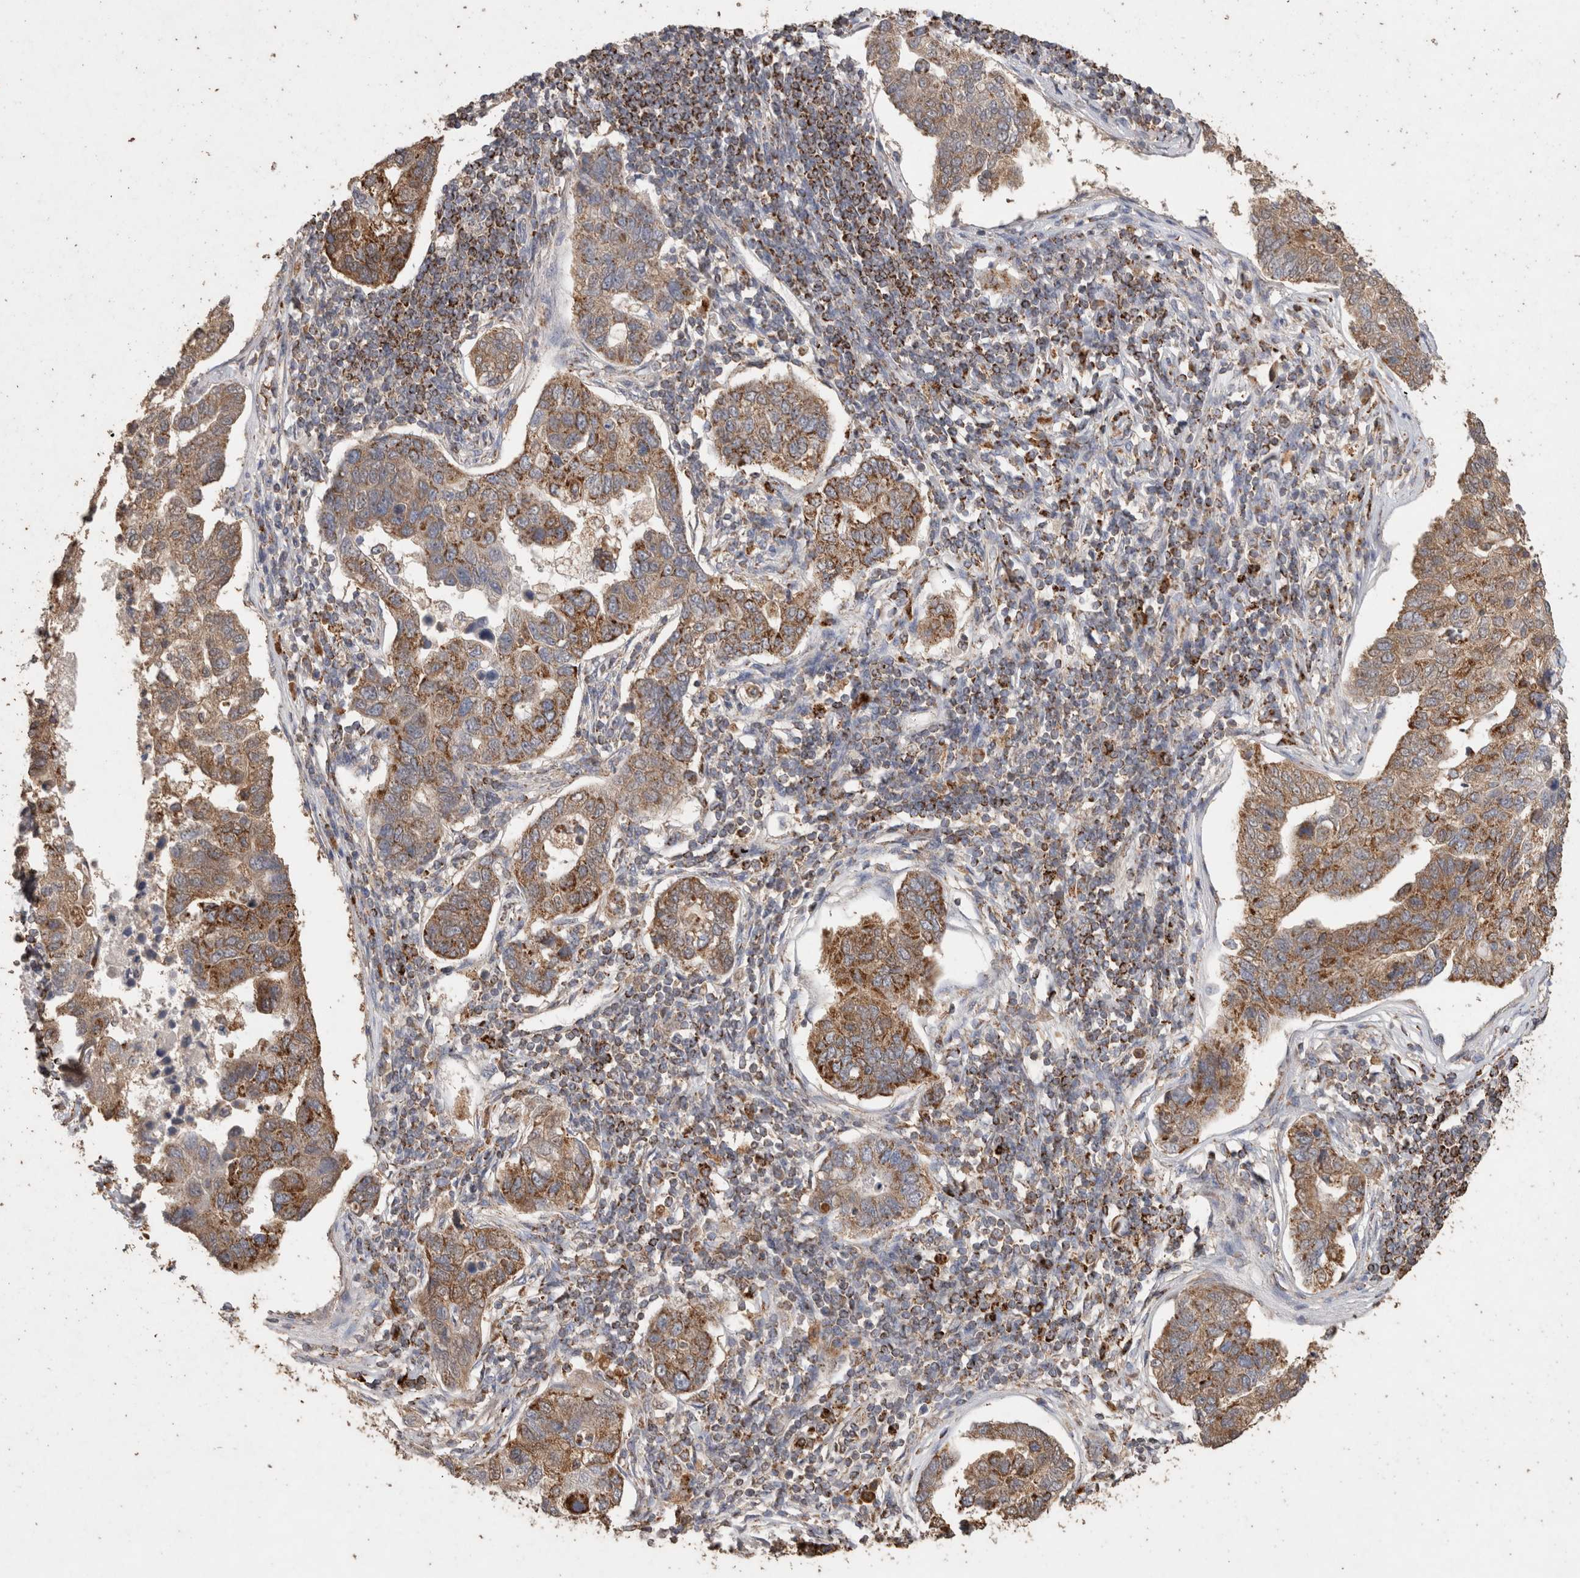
{"staining": {"intensity": "moderate", "quantity": ">75%", "location": "cytoplasmic/membranous"}, "tissue": "pancreatic cancer", "cell_type": "Tumor cells", "image_type": "cancer", "snomed": [{"axis": "morphology", "description": "Adenocarcinoma, NOS"}, {"axis": "topography", "description": "Pancreas"}], "caption": "Immunohistochemical staining of pancreatic cancer (adenocarcinoma) demonstrates moderate cytoplasmic/membranous protein positivity in approximately >75% of tumor cells.", "gene": "ACADM", "patient": {"sex": "female", "age": 61}}